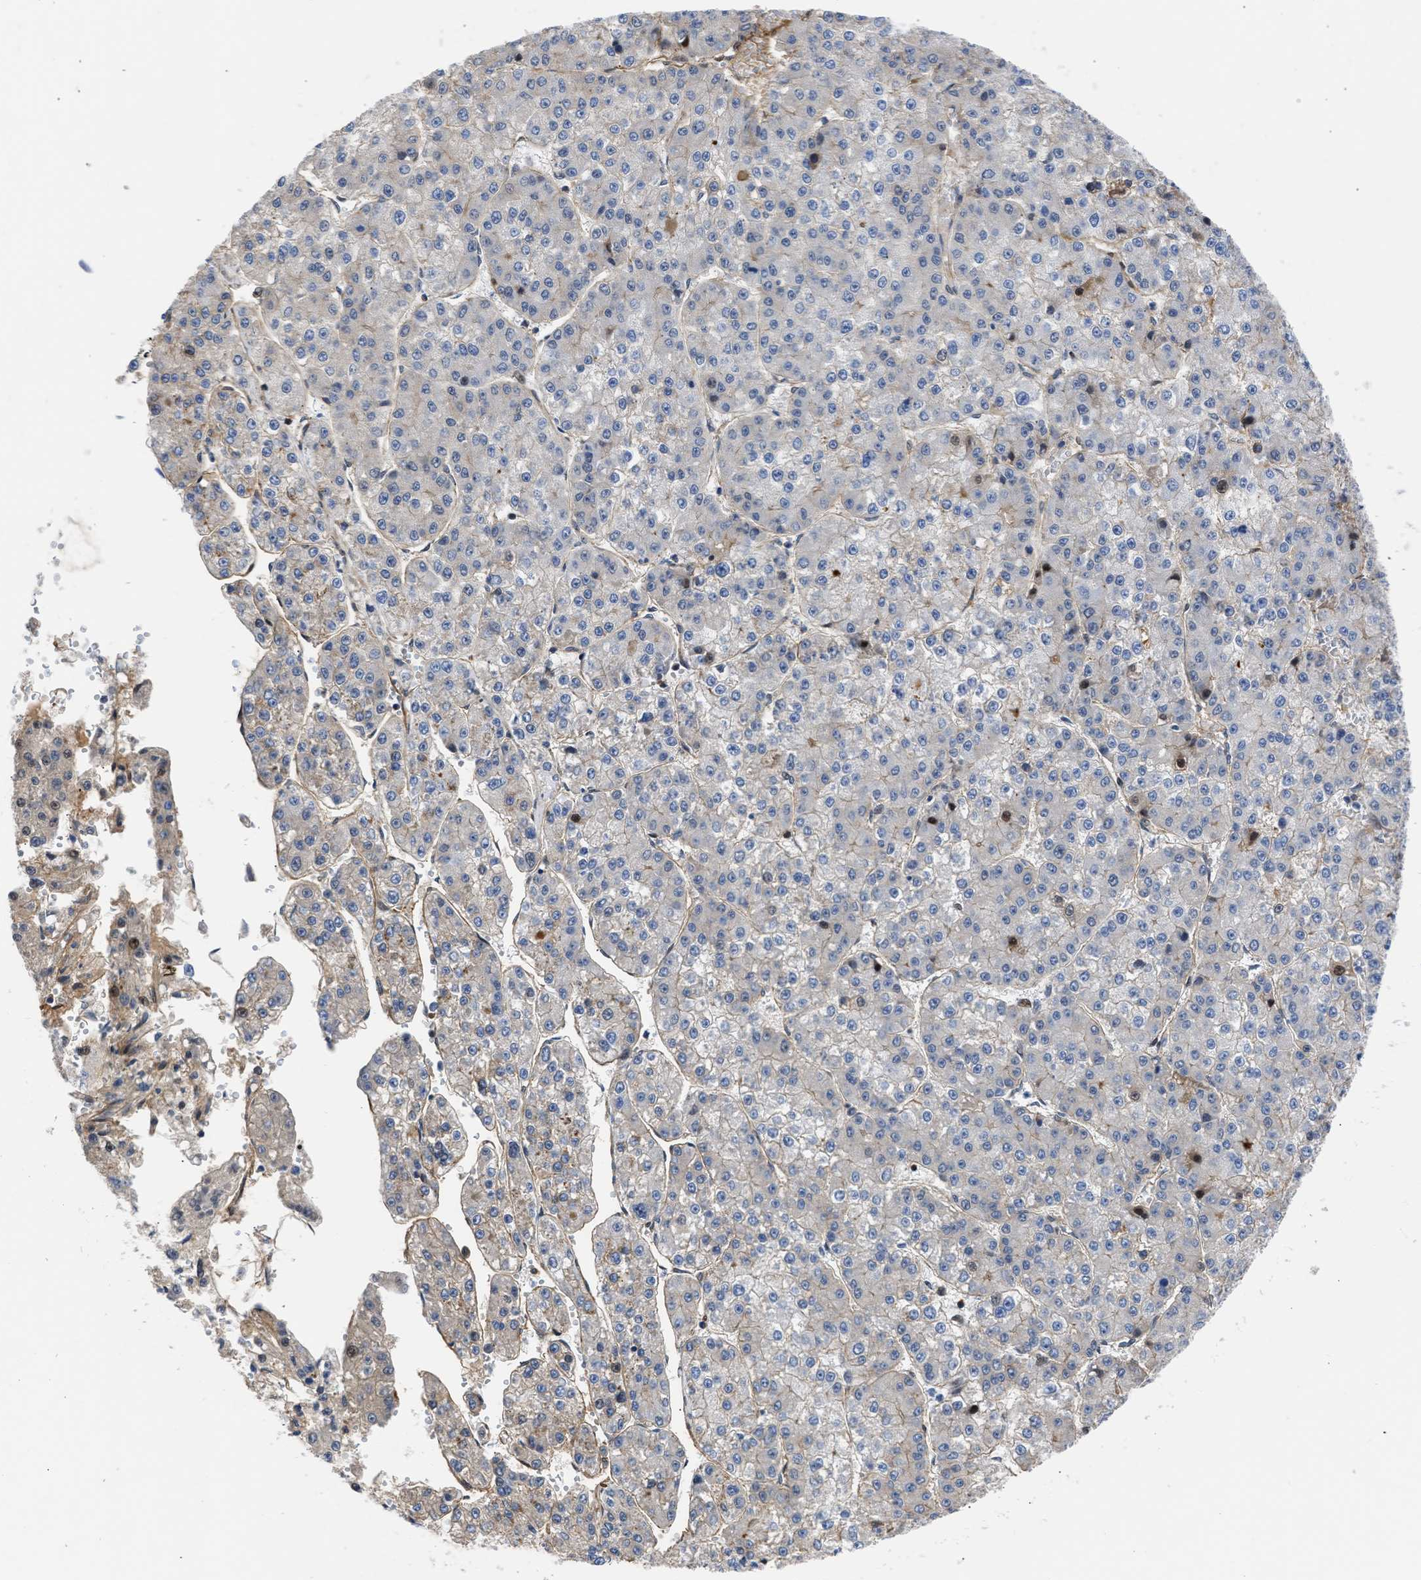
{"staining": {"intensity": "negative", "quantity": "none", "location": "none"}, "tissue": "liver cancer", "cell_type": "Tumor cells", "image_type": "cancer", "snomed": [{"axis": "morphology", "description": "Carcinoma, Hepatocellular, NOS"}, {"axis": "topography", "description": "Liver"}], "caption": "This photomicrograph is of liver hepatocellular carcinoma stained with immunohistochemistry (IHC) to label a protein in brown with the nuclei are counter-stained blue. There is no expression in tumor cells. Brightfield microscopy of immunohistochemistry (IHC) stained with DAB (3,3'-diaminobenzidine) (brown) and hematoxylin (blue), captured at high magnification.", "gene": "MAS1L", "patient": {"sex": "female", "age": 73}}